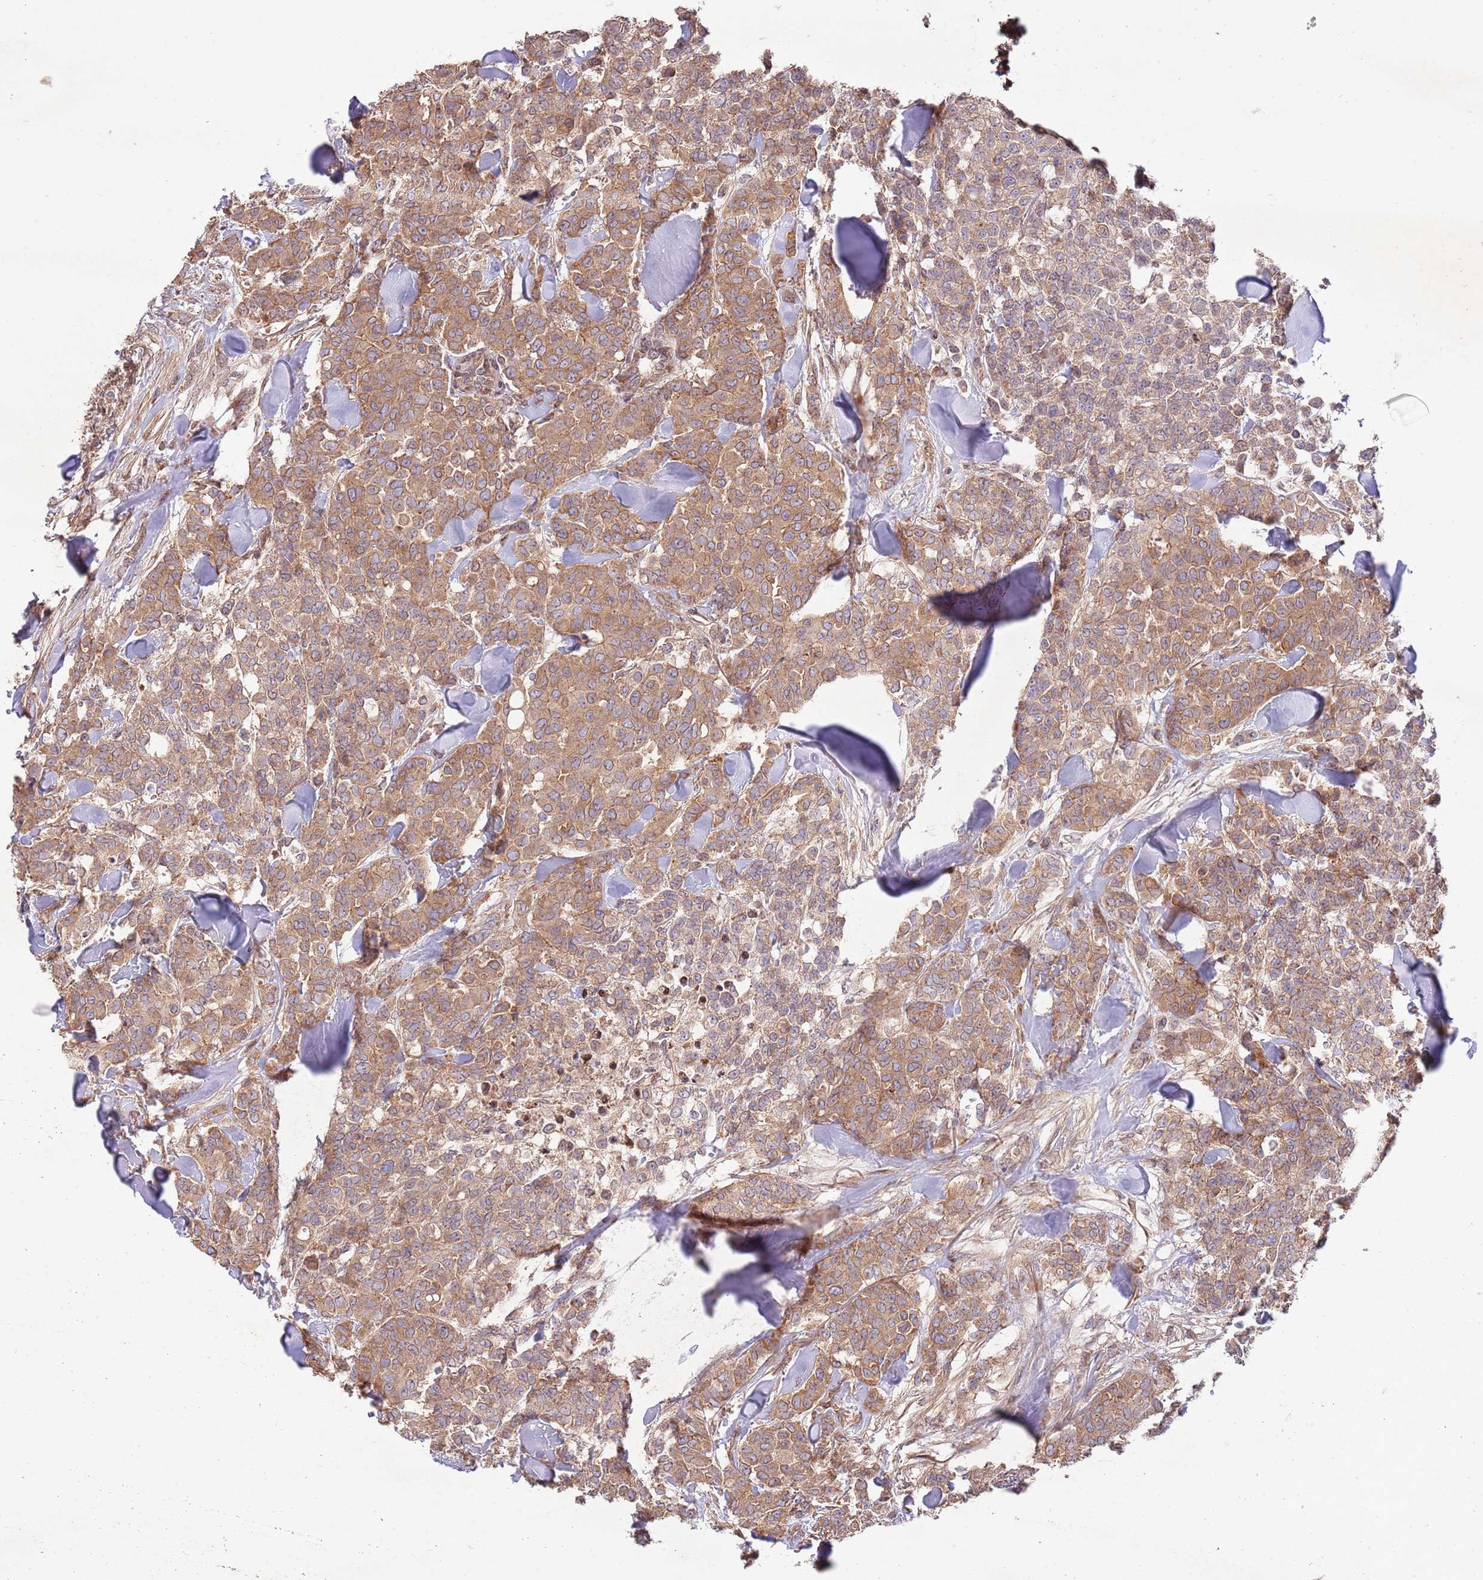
{"staining": {"intensity": "moderate", "quantity": ">75%", "location": "cytoplasmic/membranous"}, "tissue": "breast cancer", "cell_type": "Tumor cells", "image_type": "cancer", "snomed": [{"axis": "morphology", "description": "Lobular carcinoma"}, {"axis": "topography", "description": "Breast"}], "caption": "Protein analysis of breast cancer (lobular carcinoma) tissue exhibits moderate cytoplasmic/membranous staining in about >75% of tumor cells.", "gene": "RNF19B", "patient": {"sex": "female", "age": 91}}